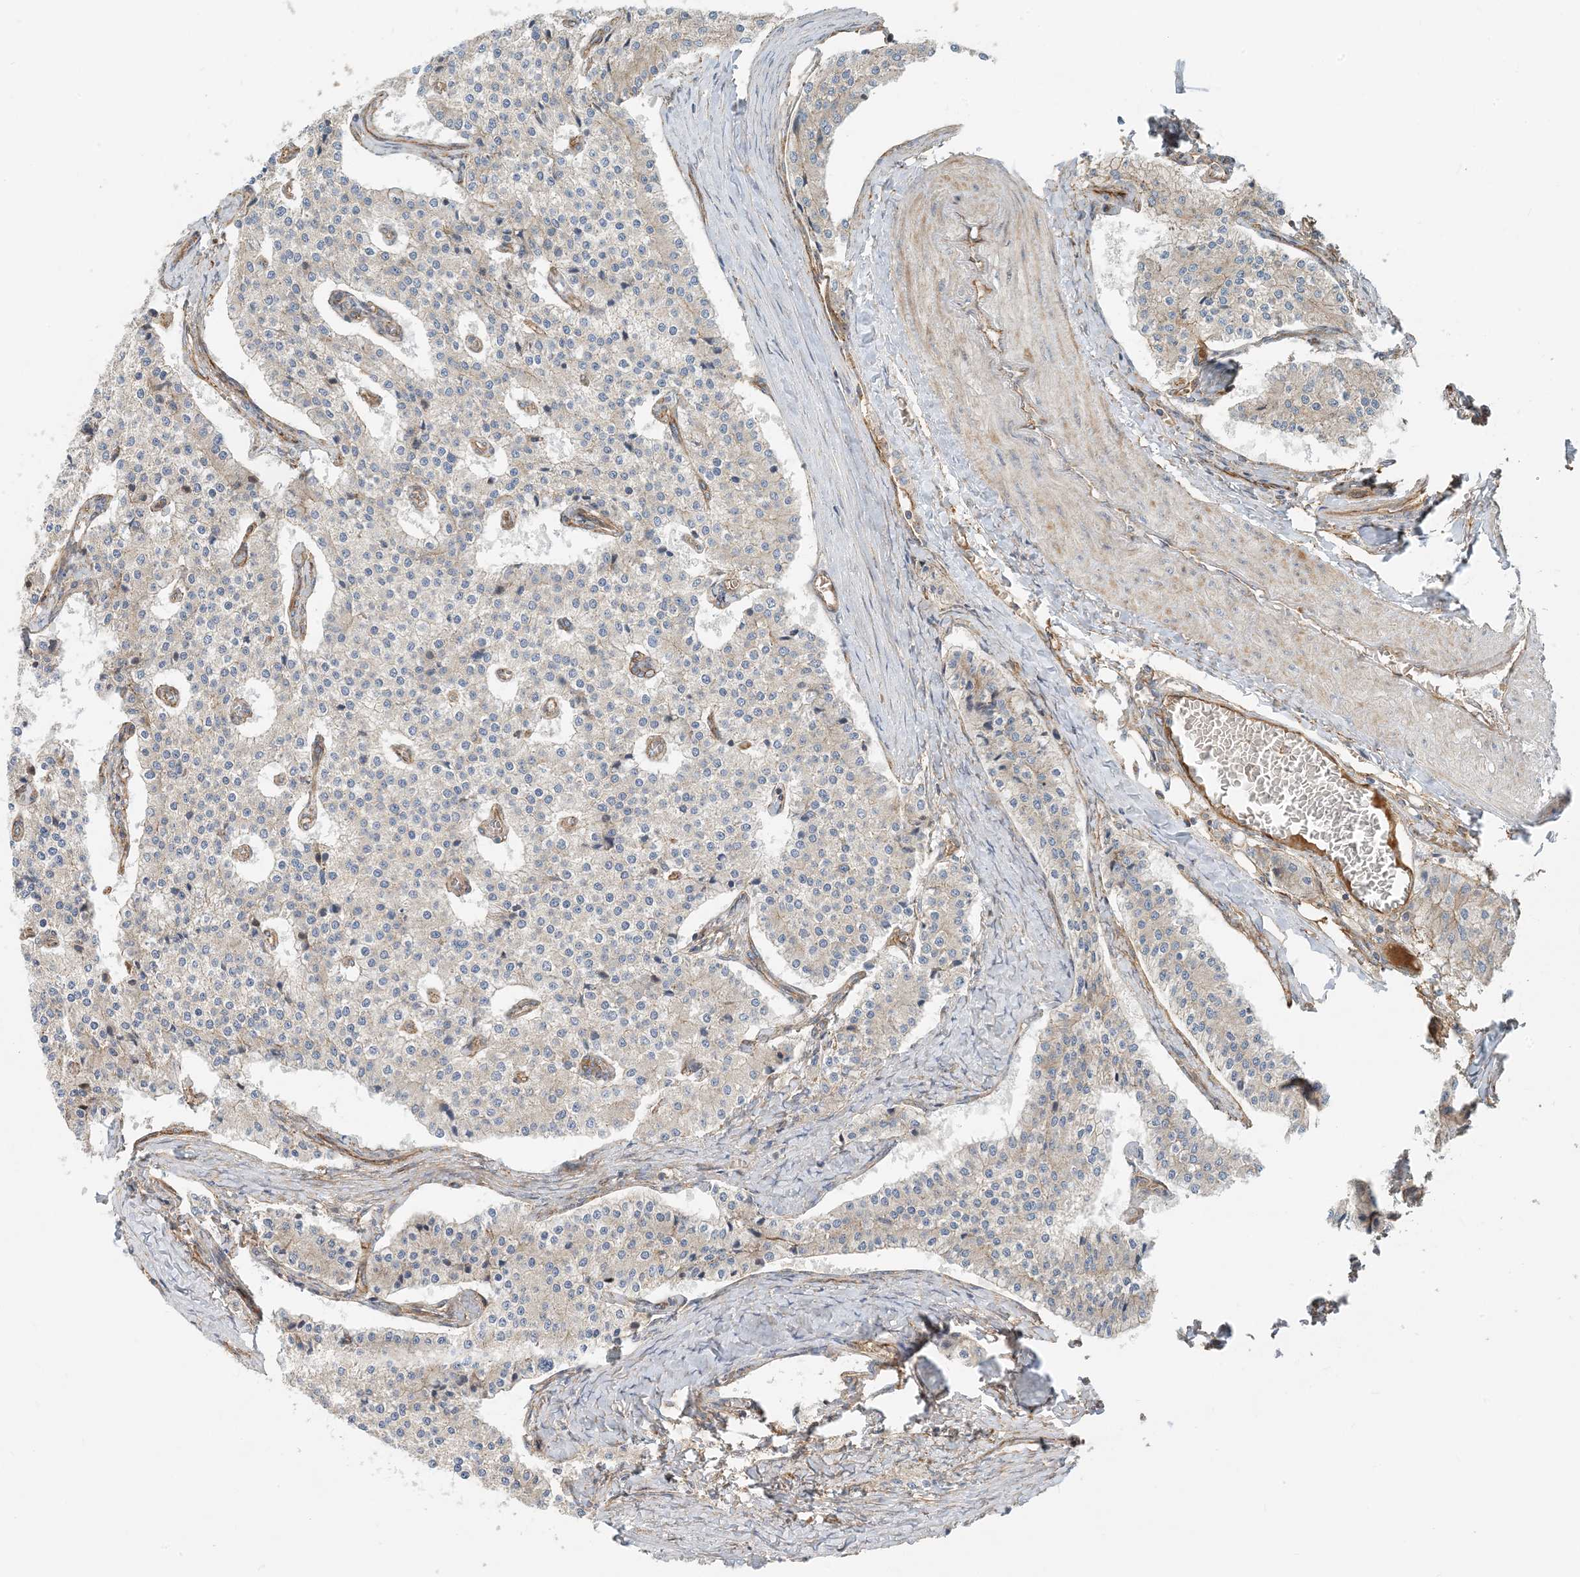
{"staining": {"intensity": "negative", "quantity": "none", "location": "none"}, "tissue": "carcinoid", "cell_type": "Tumor cells", "image_type": "cancer", "snomed": [{"axis": "morphology", "description": "Carcinoid, malignant, NOS"}, {"axis": "topography", "description": "Colon"}], "caption": "Immunohistochemistry micrograph of neoplastic tissue: carcinoid (malignant) stained with DAB (3,3'-diaminobenzidine) displays no significant protein staining in tumor cells.", "gene": "MYL5", "patient": {"sex": "female", "age": 52}}